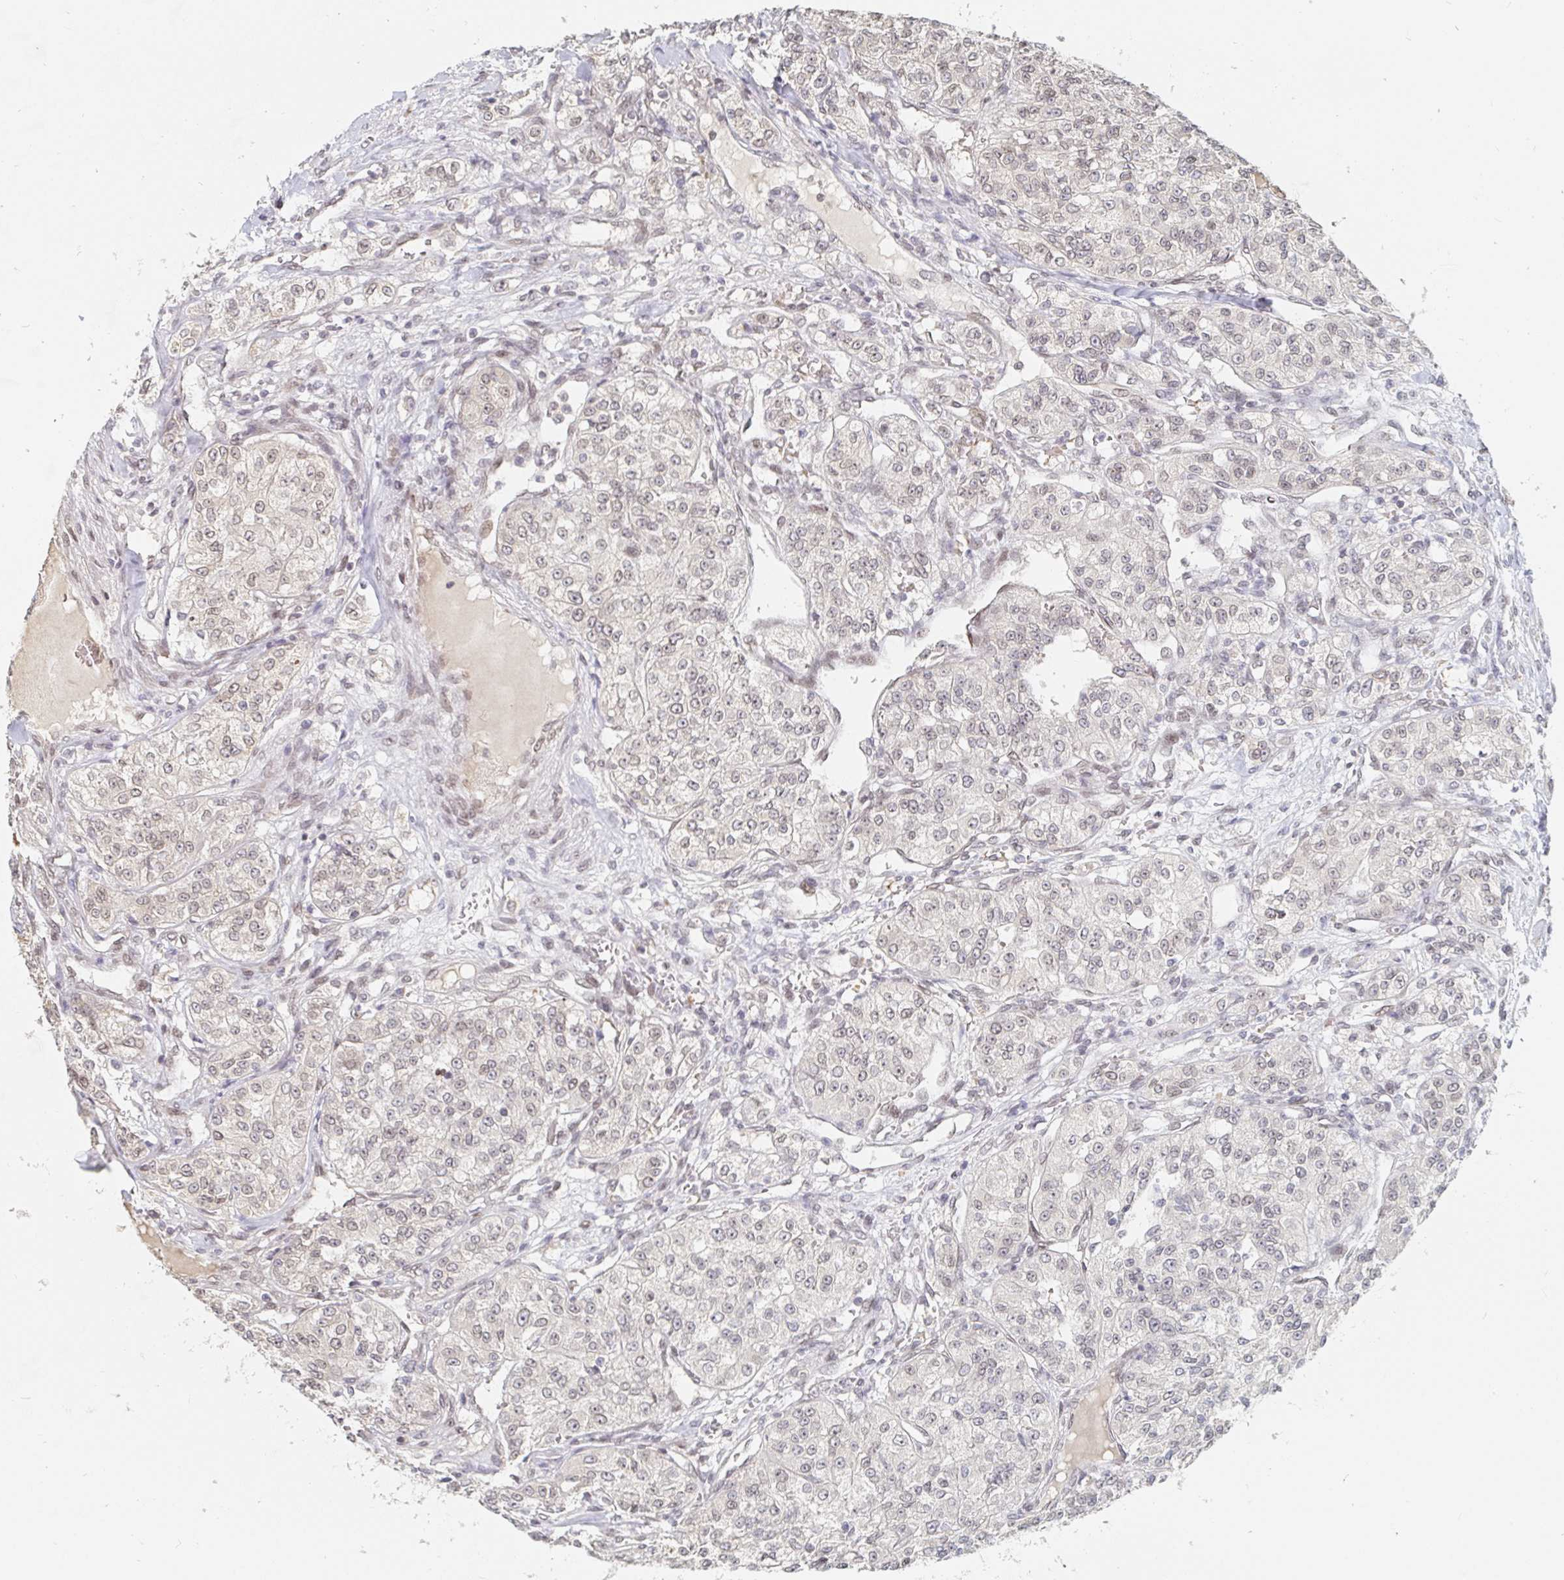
{"staining": {"intensity": "negative", "quantity": "none", "location": "none"}, "tissue": "renal cancer", "cell_type": "Tumor cells", "image_type": "cancer", "snomed": [{"axis": "morphology", "description": "Adenocarcinoma, NOS"}, {"axis": "topography", "description": "Kidney"}], "caption": "A high-resolution photomicrograph shows immunohistochemistry (IHC) staining of renal adenocarcinoma, which shows no significant positivity in tumor cells. (IHC, brightfield microscopy, high magnification).", "gene": "CHD2", "patient": {"sex": "female", "age": 63}}